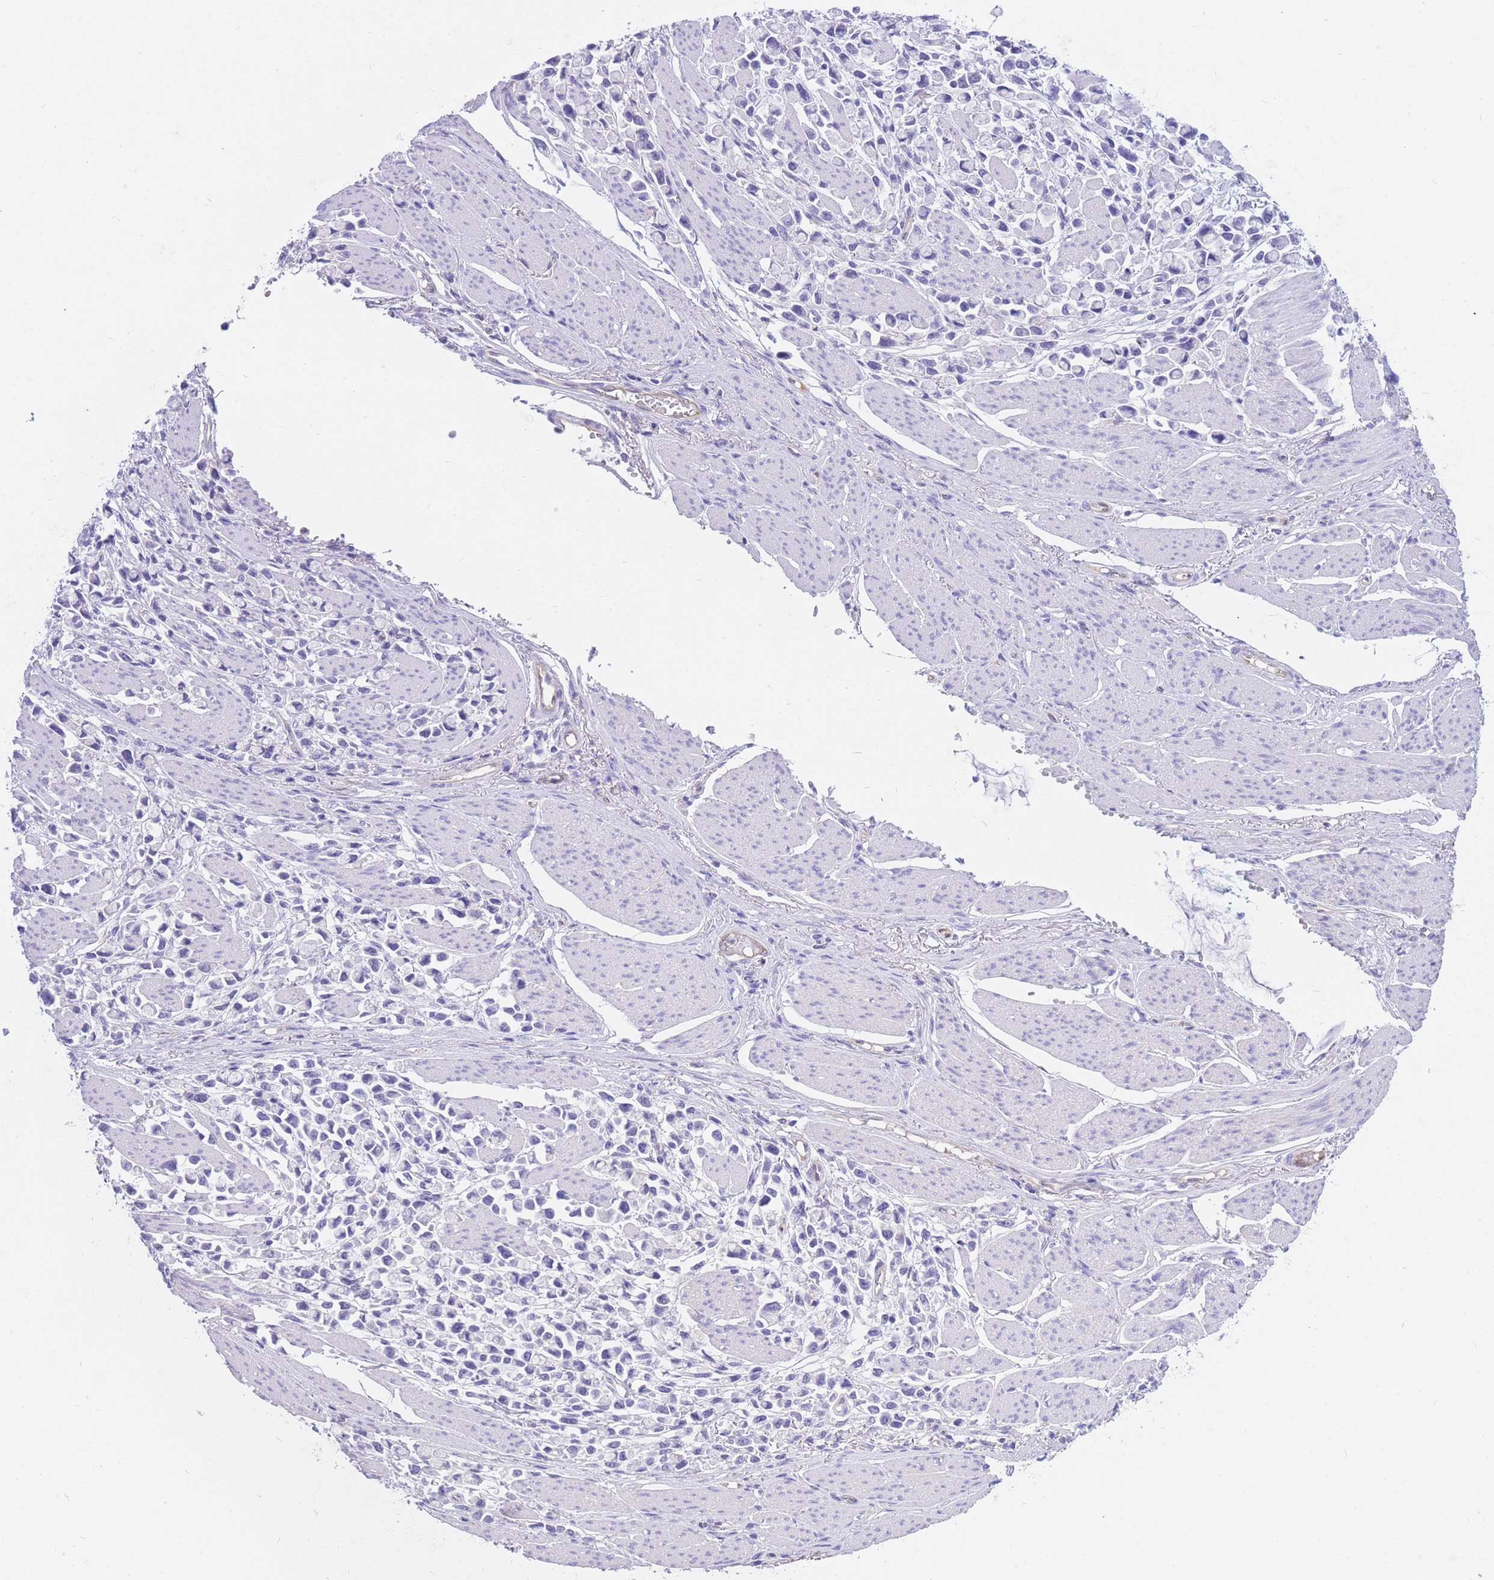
{"staining": {"intensity": "negative", "quantity": "none", "location": "none"}, "tissue": "stomach cancer", "cell_type": "Tumor cells", "image_type": "cancer", "snomed": [{"axis": "morphology", "description": "Adenocarcinoma, NOS"}, {"axis": "topography", "description": "Stomach"}], "caption": "Stomach cancer was stained to show a protein in brown. There is no significant positivity in tumor cells.", "gene": "SULT1A1", "patient": {"sex": "female", "age": 81}}